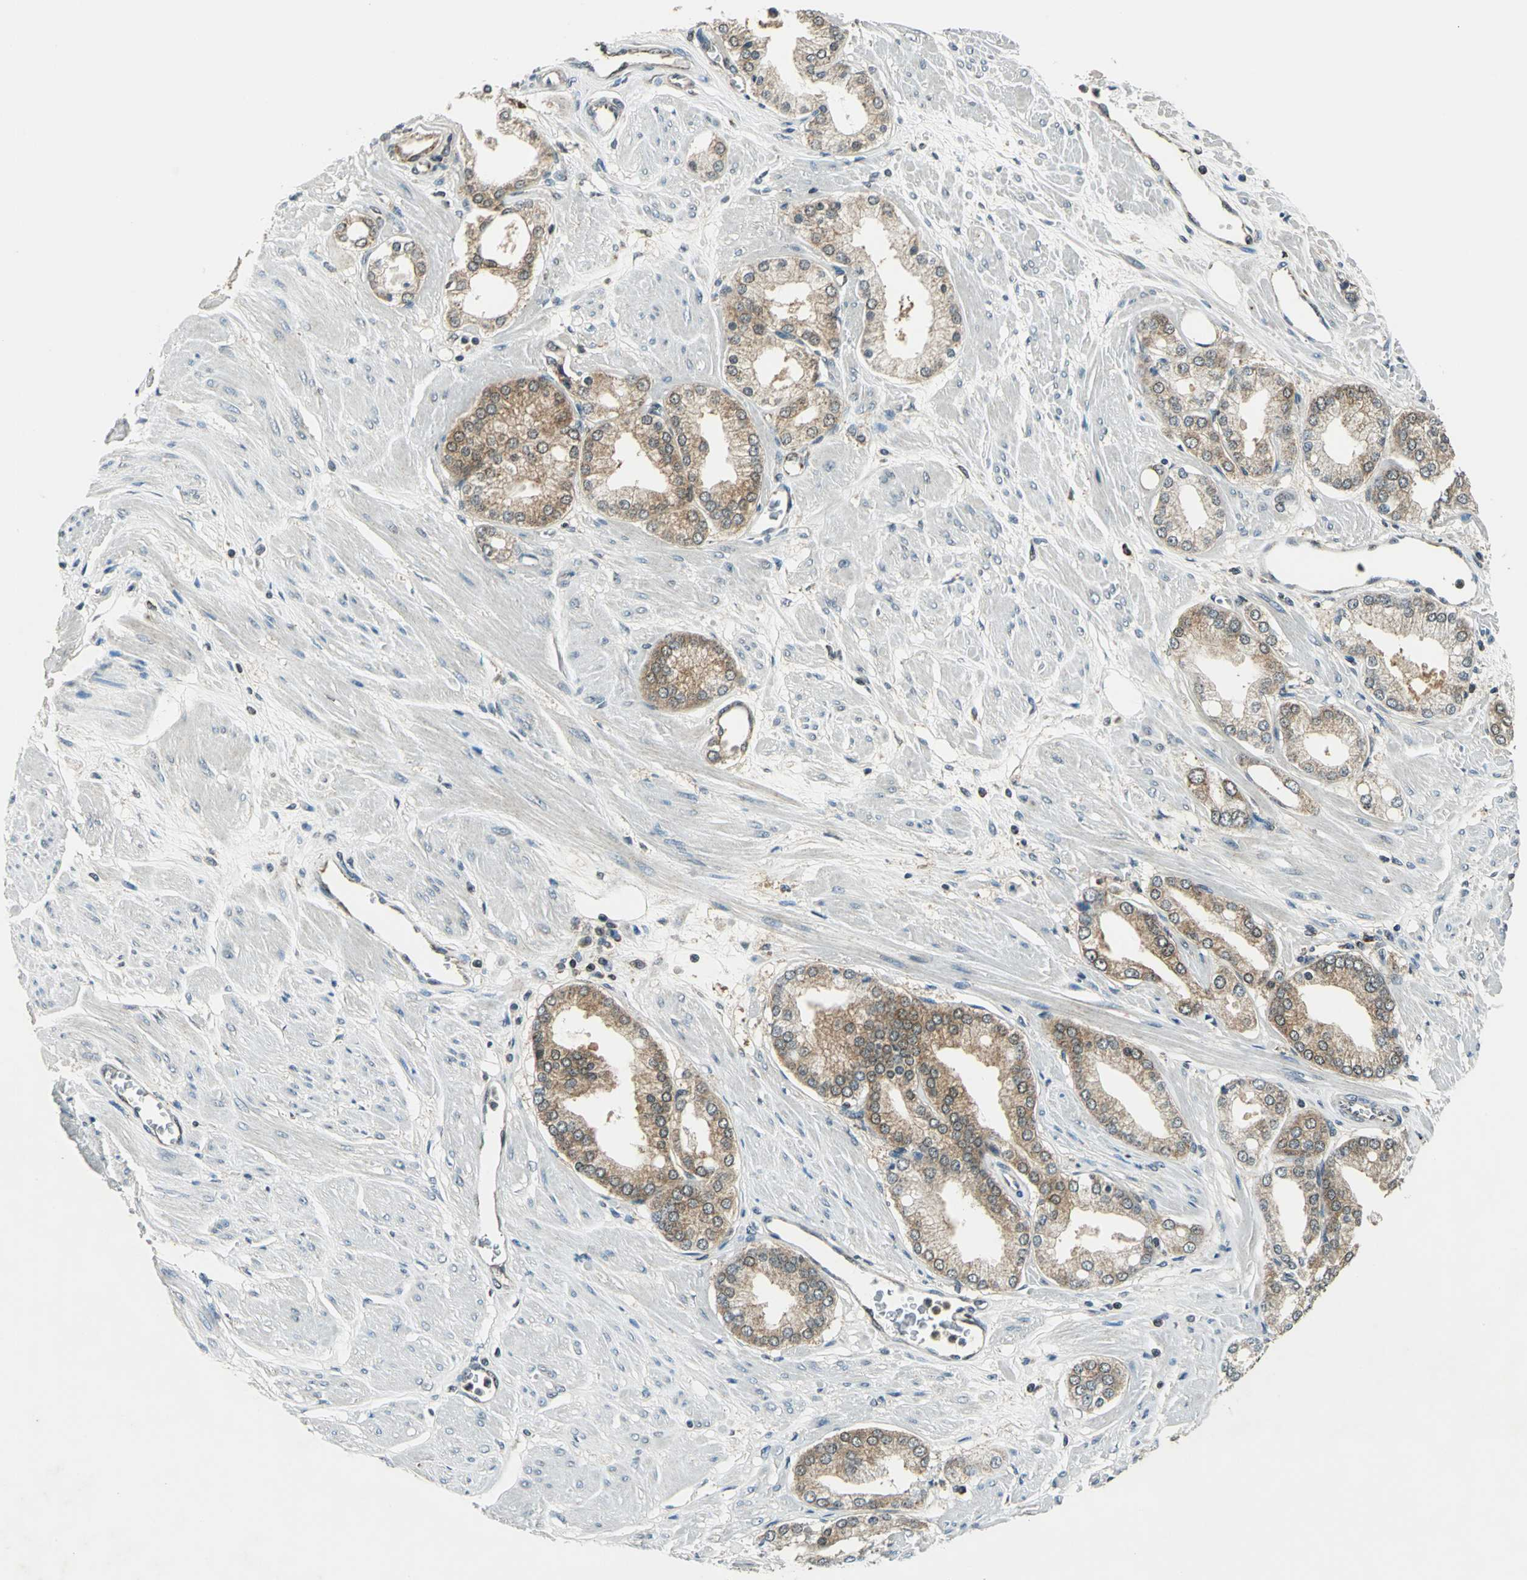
{"staining": {"intensity": "moderate", "quantity": ">75%", "location": "cytoplasmic/membranous"}, "tissue": "prostate cancer", "cell_type": "Tumor cells", "image_type": "cancer", "snomed": [{"axis": "morphology", "description": "Adenocarcinoma, High grade"}, {"axis": "topography", "description": "Prostate"}], "caption": "Protein staining by IHC reveals moderate cytoplasmic/membranous staining in about >75% of tumor cells in adenocarcinoma (high-grade) (prostate). The staining is performed using DAB brown chromogen to label protein expression. The nuclei are counter-stained blue using hematoxylin.", "gene": "NUDT2", "patient": {"sex": "male", "age": 61}}